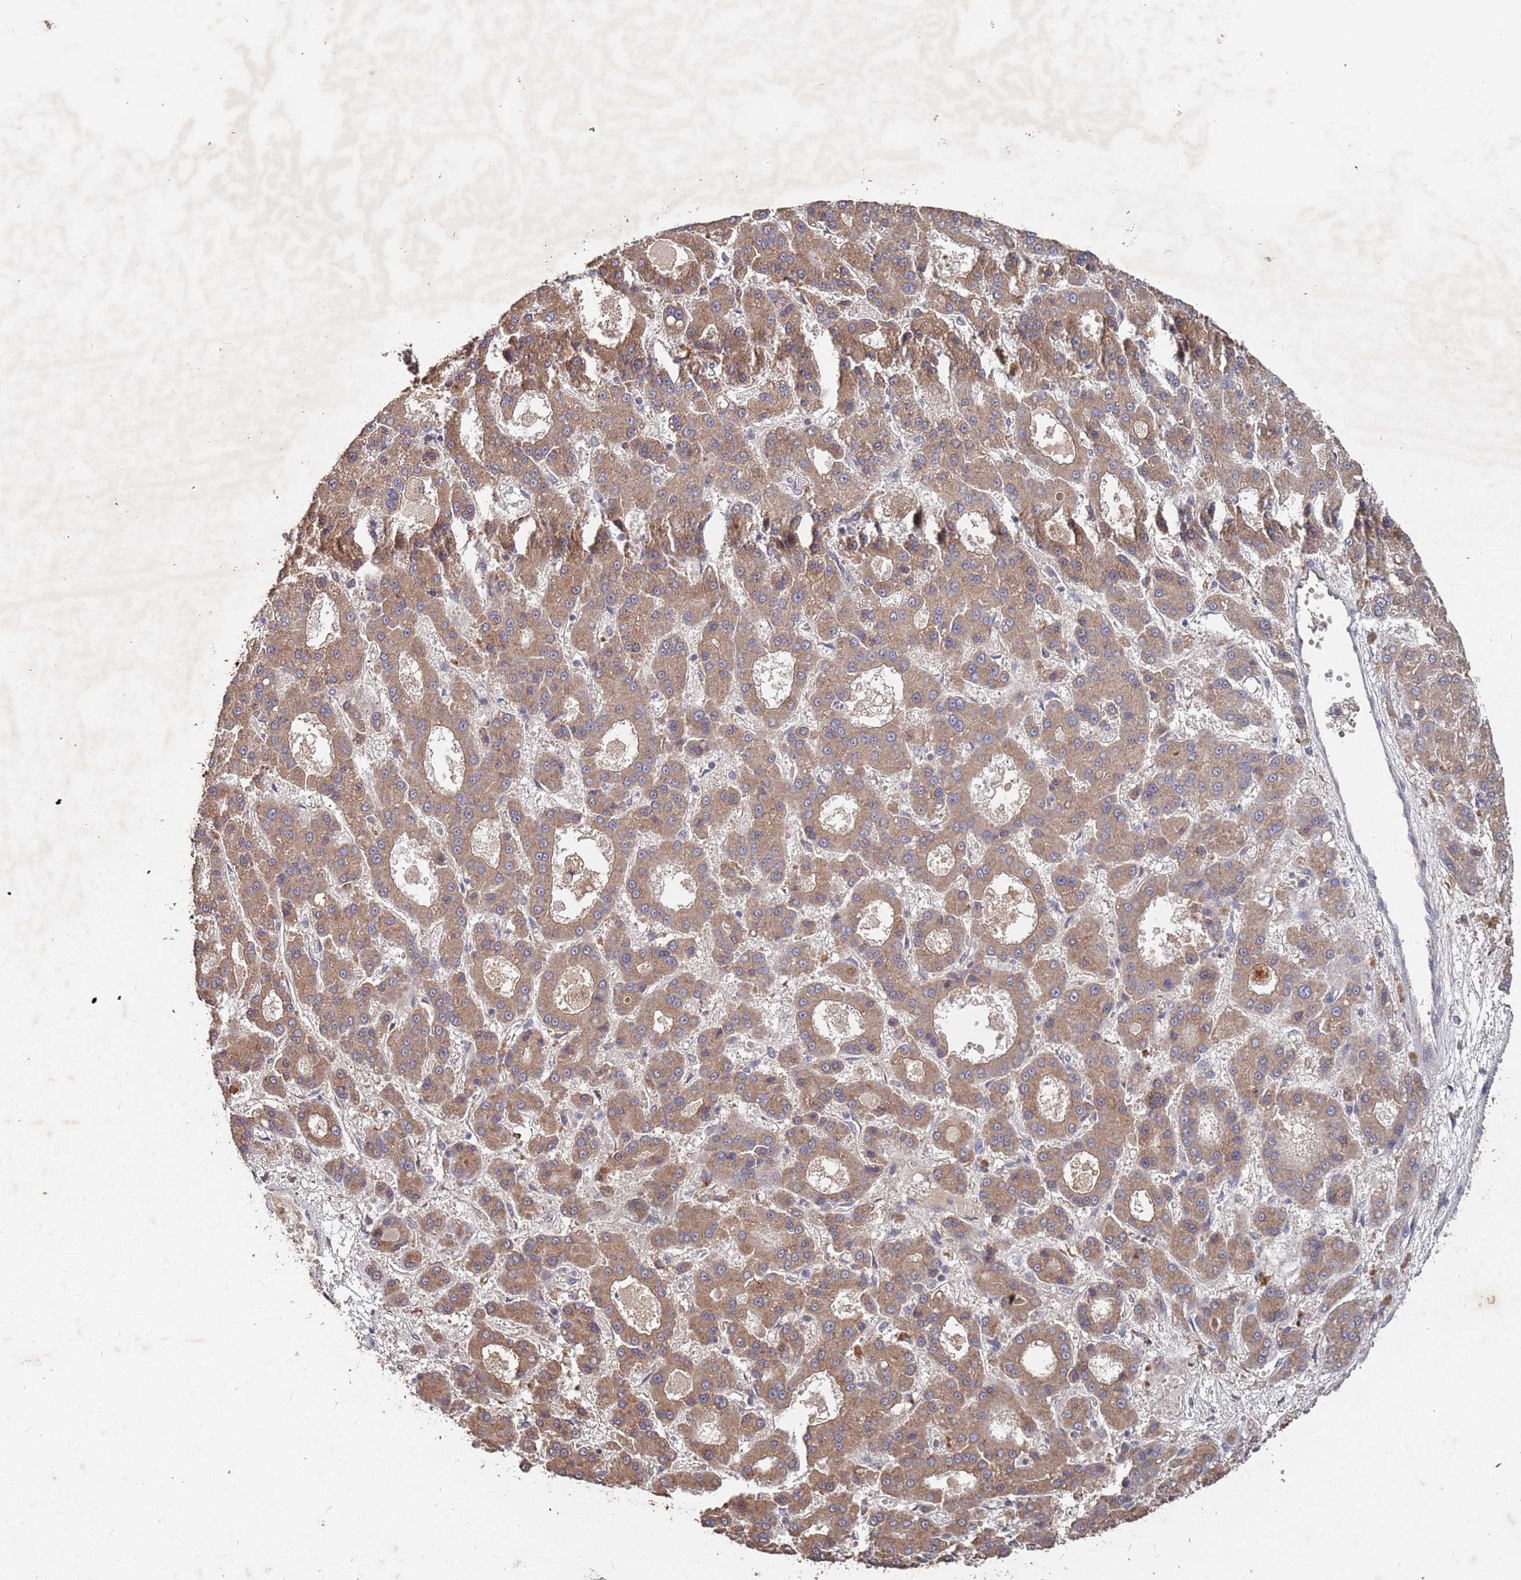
{"staining": {"intensity": "moderate", "quantity": ">75%", "location": "cytoplasmic/membranous"}, "tissue": "liver cancer", "cell_type": "Tumor cells", "image_type": "cancer", "snomed": [{"axis": "morphology", "description": "Carcinoma, Hepatocellular, NOS"}, {"axis": "topography", "description": "Liver"}], "caption": "High-power microscopy captured an immunohistochemistry histopathology image of liver hepatocellular carcinoma, revealing moderate cytoplasmic/membranous positivity in about >75% of tumor cells.", "gene": "ATG5", "patient": {"sex": "male", "age": 70}}